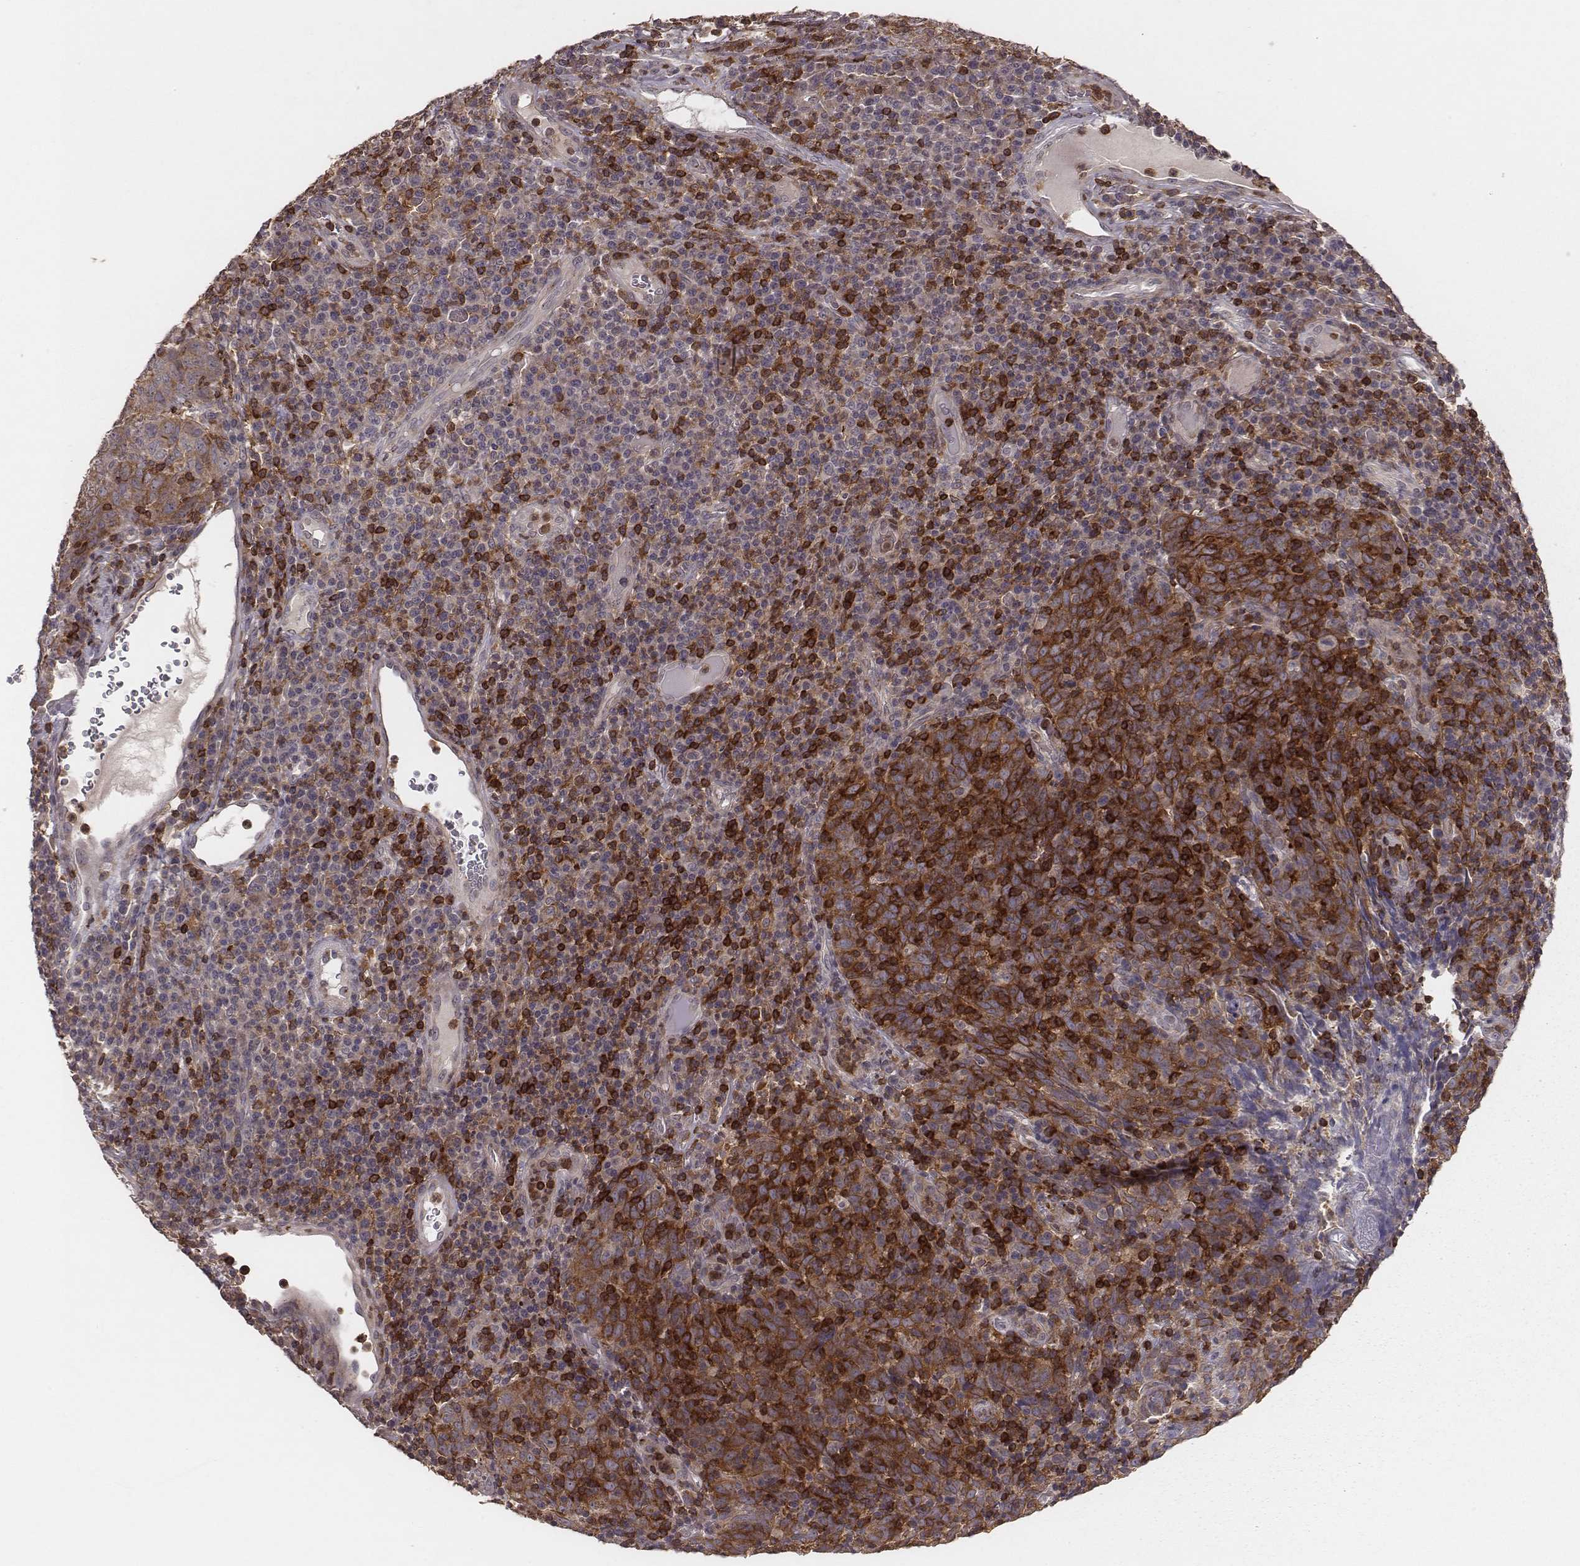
{"staining": {"intensity": "moderate", "quantity": ">75%", "location": "cytoplasmic/membranous"}, "tissue": "skin cancer", "cell_type": "Tumor cells", "image_type": "cancer", "snomed": [{"axis": "morphology", "description": "Squamous cell carcinoma, NOS"}, {"axis": "topography", "description": "Skin"}, {"axis": "topography", "description": "Anal"}], "caption": "The image demonstrates immunohistochemical staining of skin cancer. There is moderate cytoplasmic/membranous staining is identified in about >75% of tumor cells.", "gene": "PILRA", "patient": {"sex": "female", "age": 51}}